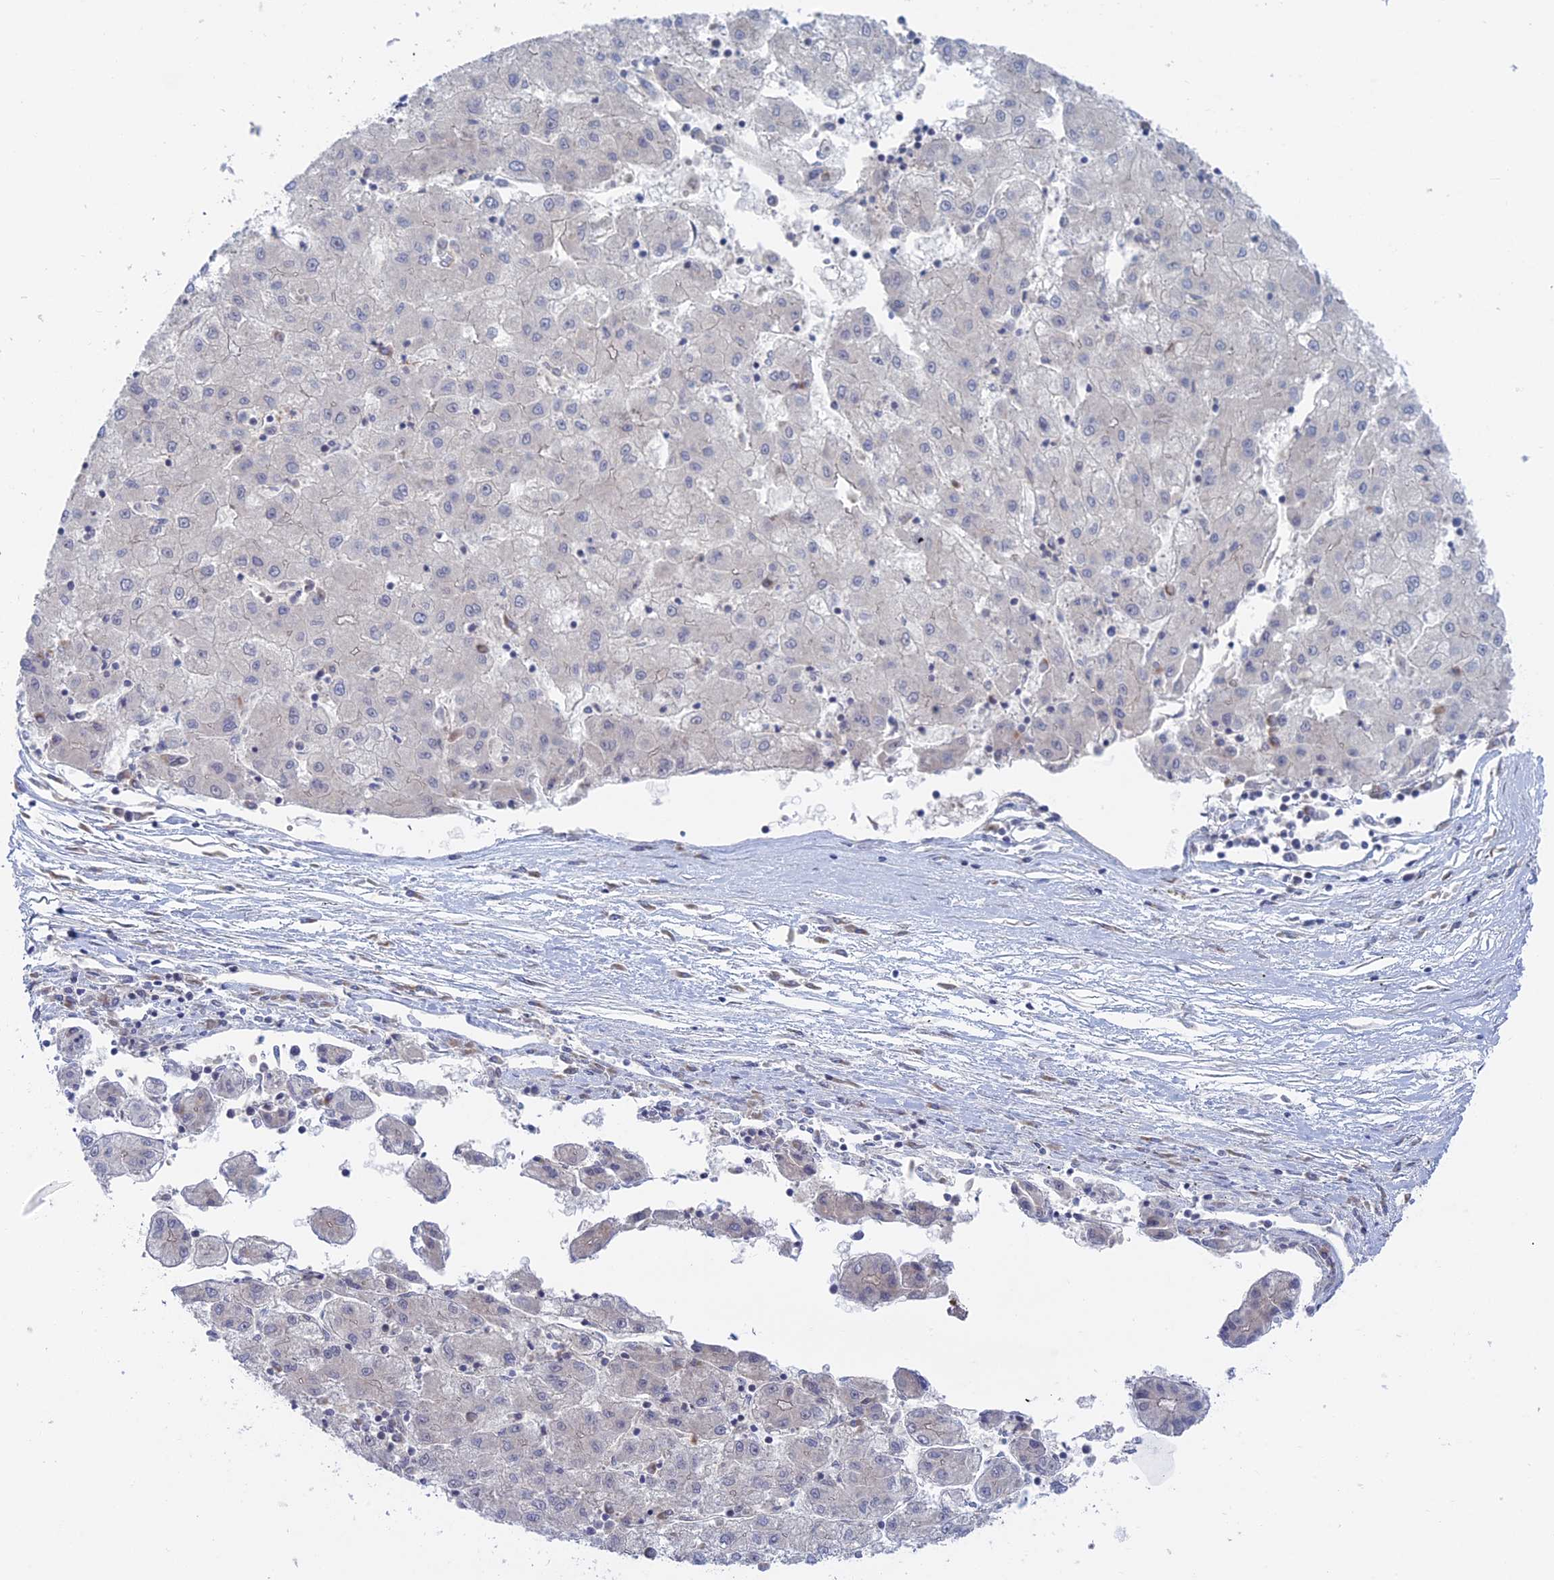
{"staining": {"intensity": "negative", "quantity": "none", "location": "none"}, "tissue": "liver cancer", "cell_type": "Tumor cells", "image_type": "cancer", "snomed": [{"axis": "morphology", "description": "Carcinoma, Hepatocellular, NOS"}, {"axis": "topography", "description": "Liver"}], "caption": "Immunohistochemistry image of neoplastic tissue: human liver hepatocellular carcinoma stained with DAB (3,3'-diaminobenzidine) displays no significant protein expression in tumor cells.", "gene": "TBC1D30", "patient": {"sex": "male", "age": 72}}